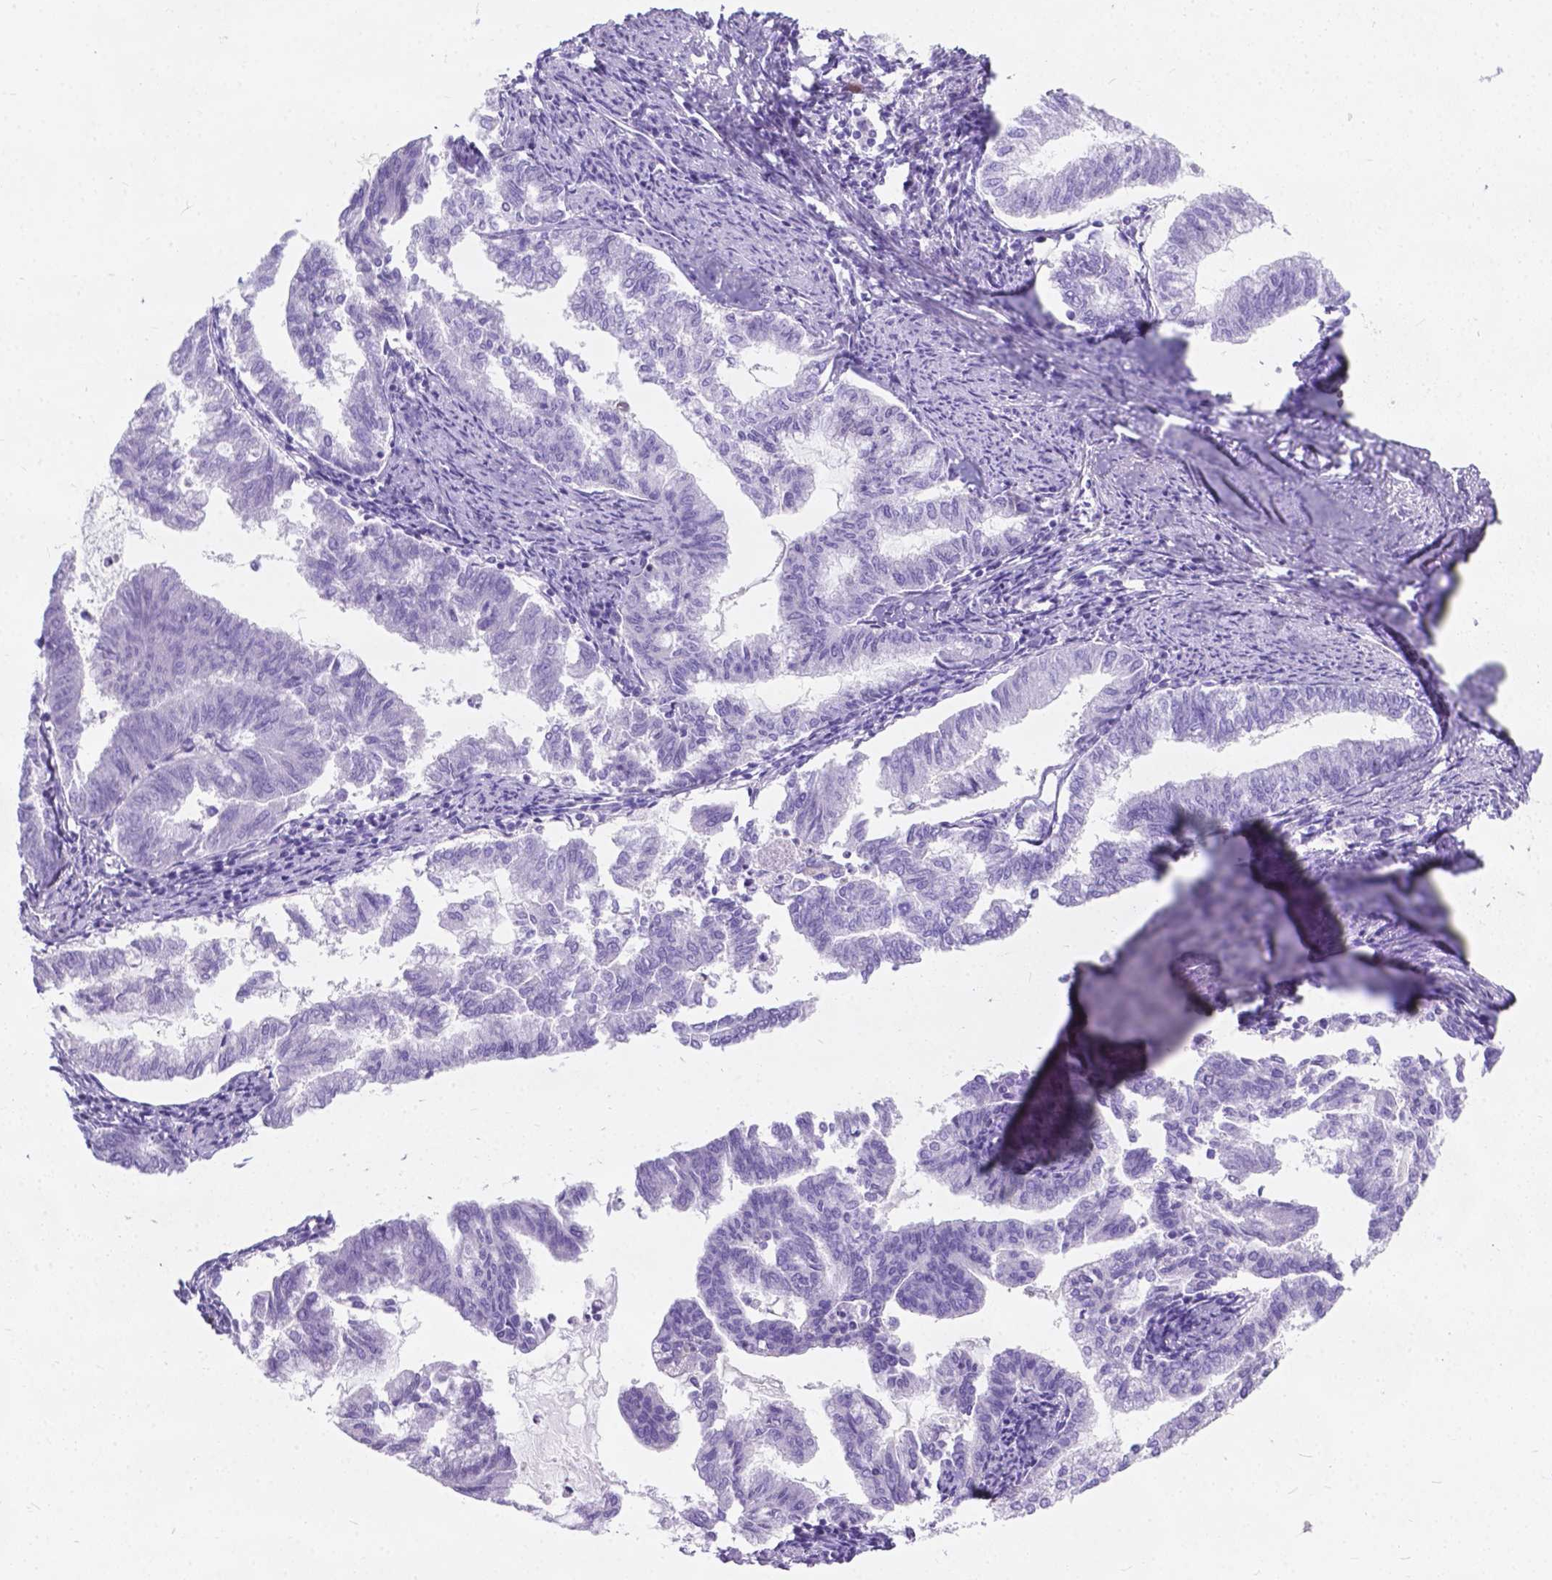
{"staining": {"intensity": "negative", "quantity": "none", "location": "none"}, "tissue": "endometrial cancer", "cell_type": "Tumor cells", "image_type": "cancer", "snomed": [{"axis": "morphology", "description": "Adenocarcinoma, NOS"}, {"axis": "topography", "description": "Endometrium"}], "caption": "Immunohistochemistry (IHC) photomicrograph of adenocarcinoma (endometrial) stained for a protein (brown), which reveals no positivity in tumor cells.", "gene": "KIAA0040", "patient": {"sex": "female", "age": 79}}